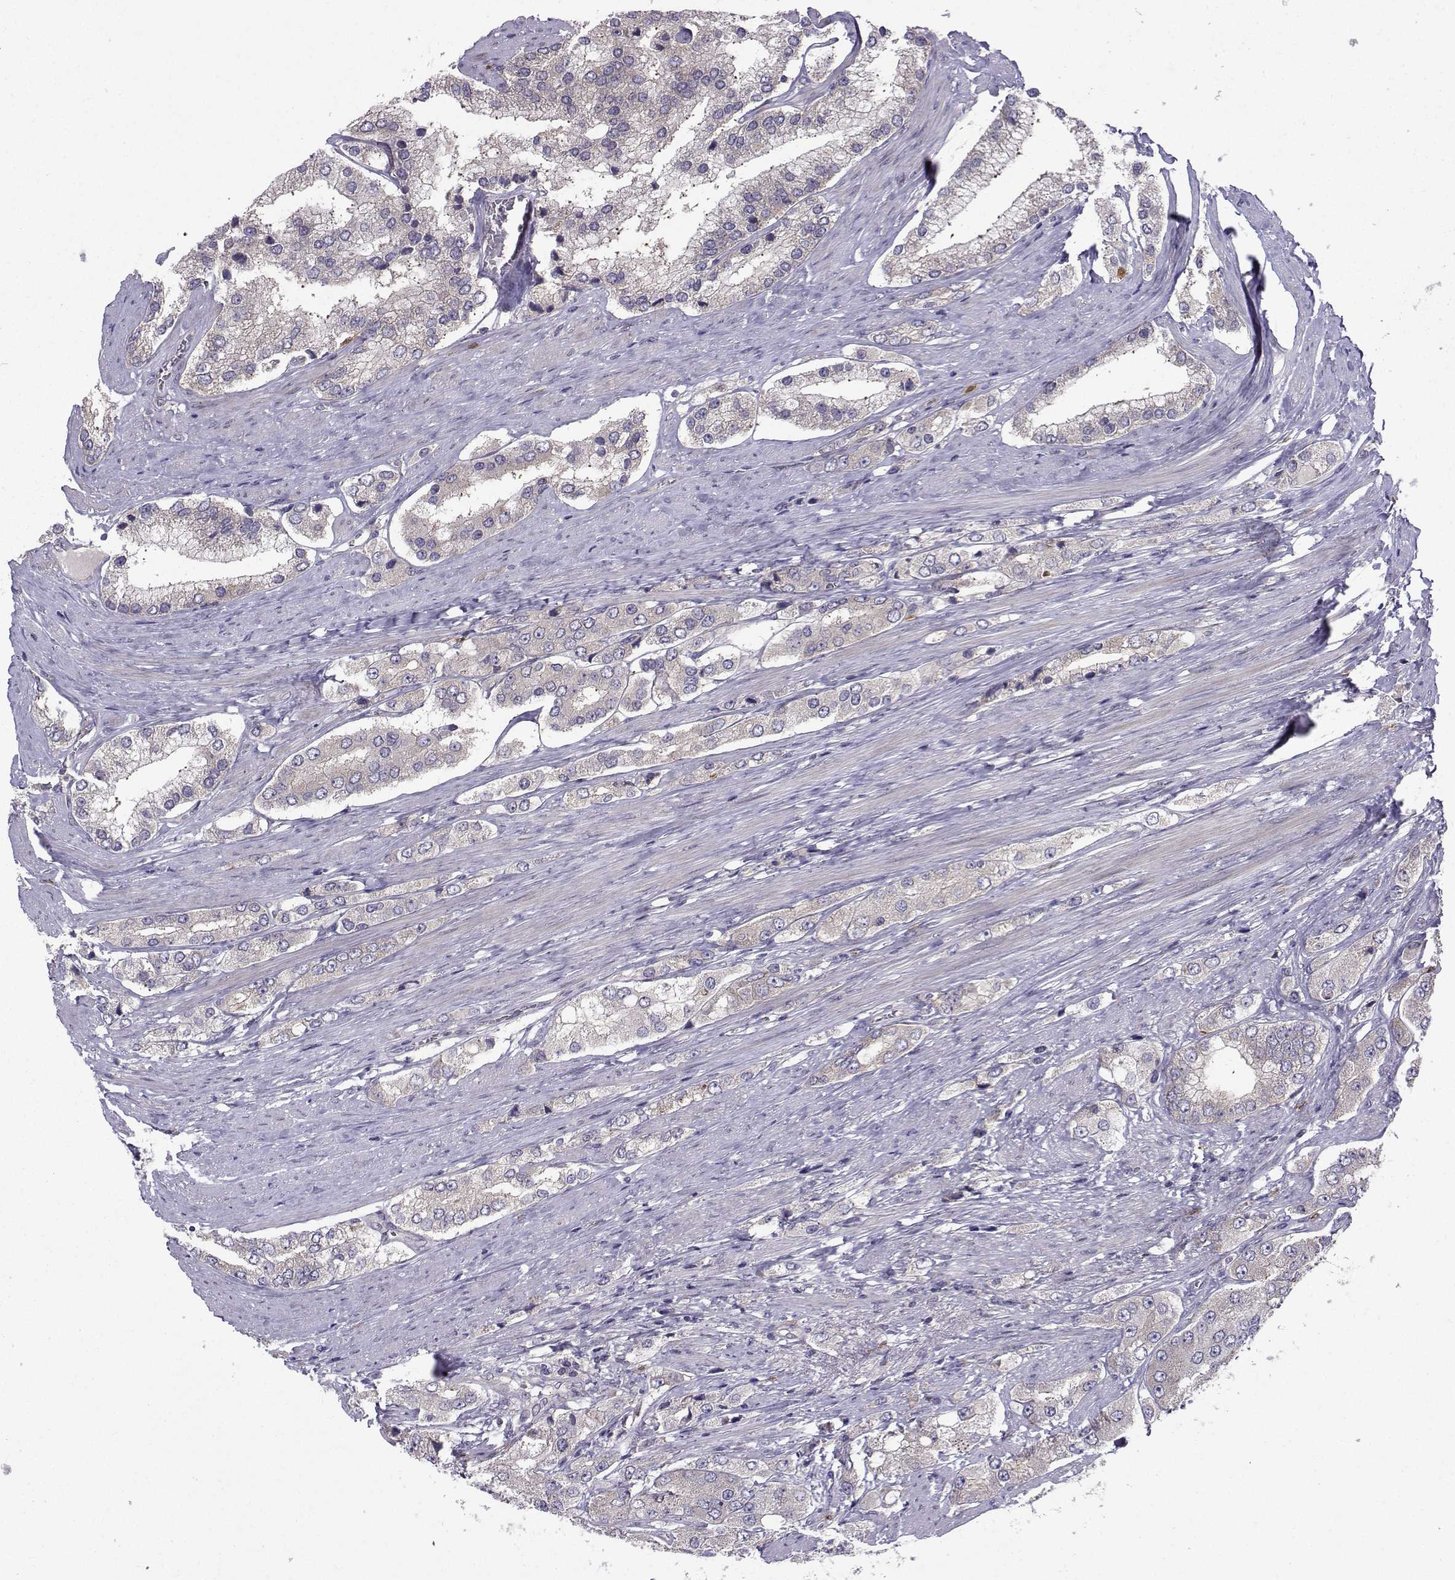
{"staining": {"intensity": "negative", "quantity": "none", "location": "none"}, "tissue": "prostate cancer", "cell_type": "Tumor cells", "image_type": "cancer", "snomed": [{"axis": "morphology", "description": "Adenocarcinoma, Low grade"}, {"axis": "topography", "description": "Prostate"}], "caption": "The micrograph shows no significant staining in tumor cells of prostate cancer.", "gene": "STXBP5", "patient": {"sex": "male", "age": 69}}